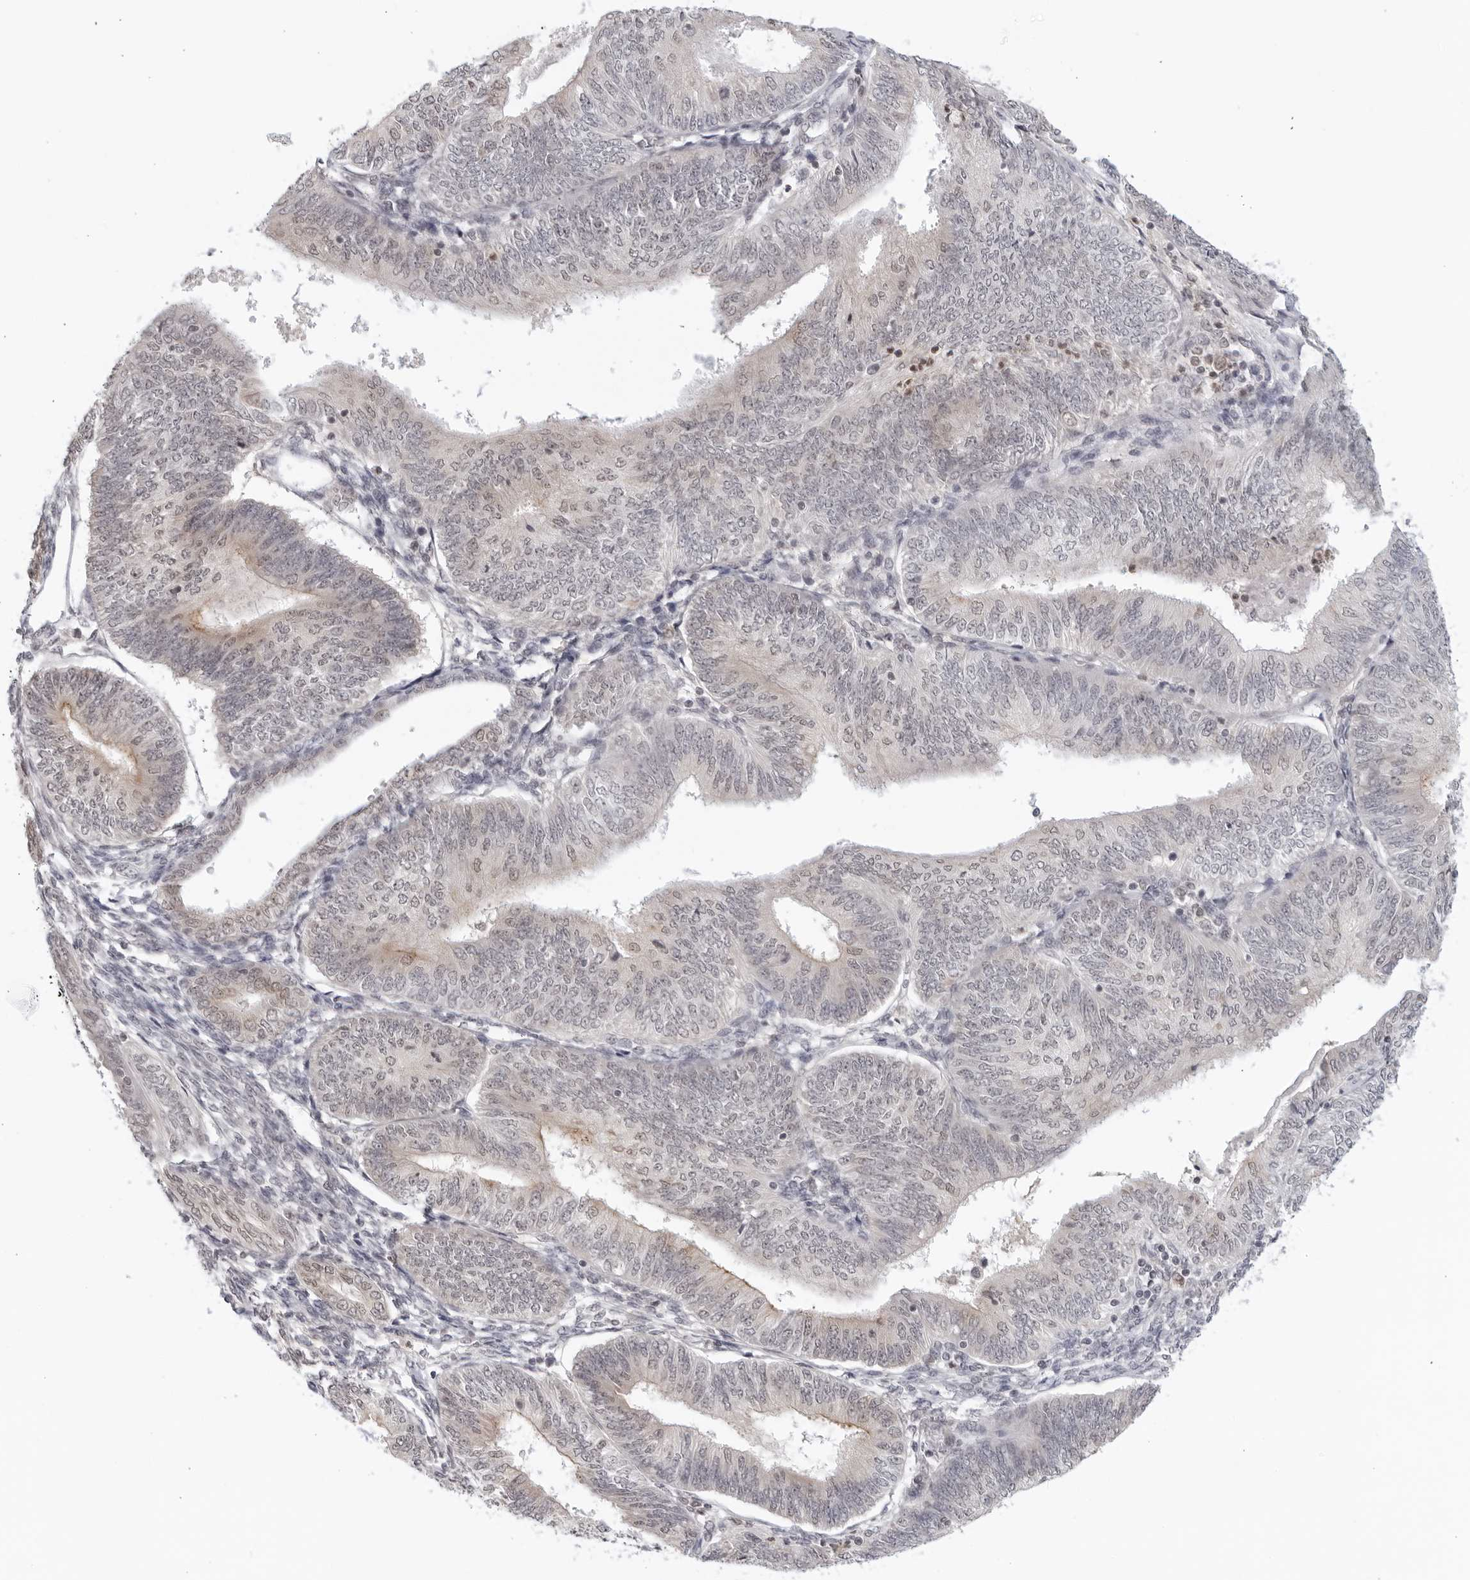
{"staining": {"intensity": "weak", "quantity": "<25%", "location": "cytoplasmic/membranous"}, "tissue": "endometrial cancer", "cell_type": "Tumor cells", "image_type": "cancer", "snomed": [{"axis": "morphology", "description": "Adenocarcinoma, NOS"}, {"axis": "topography", "description": "Endometrium"}], "caption": "Endometrial cancer stained for a protein using IHC shows no expression tumor cells.", "gene": "RAB11FIP3", "patient": {"sex": "female", "age": 58}}